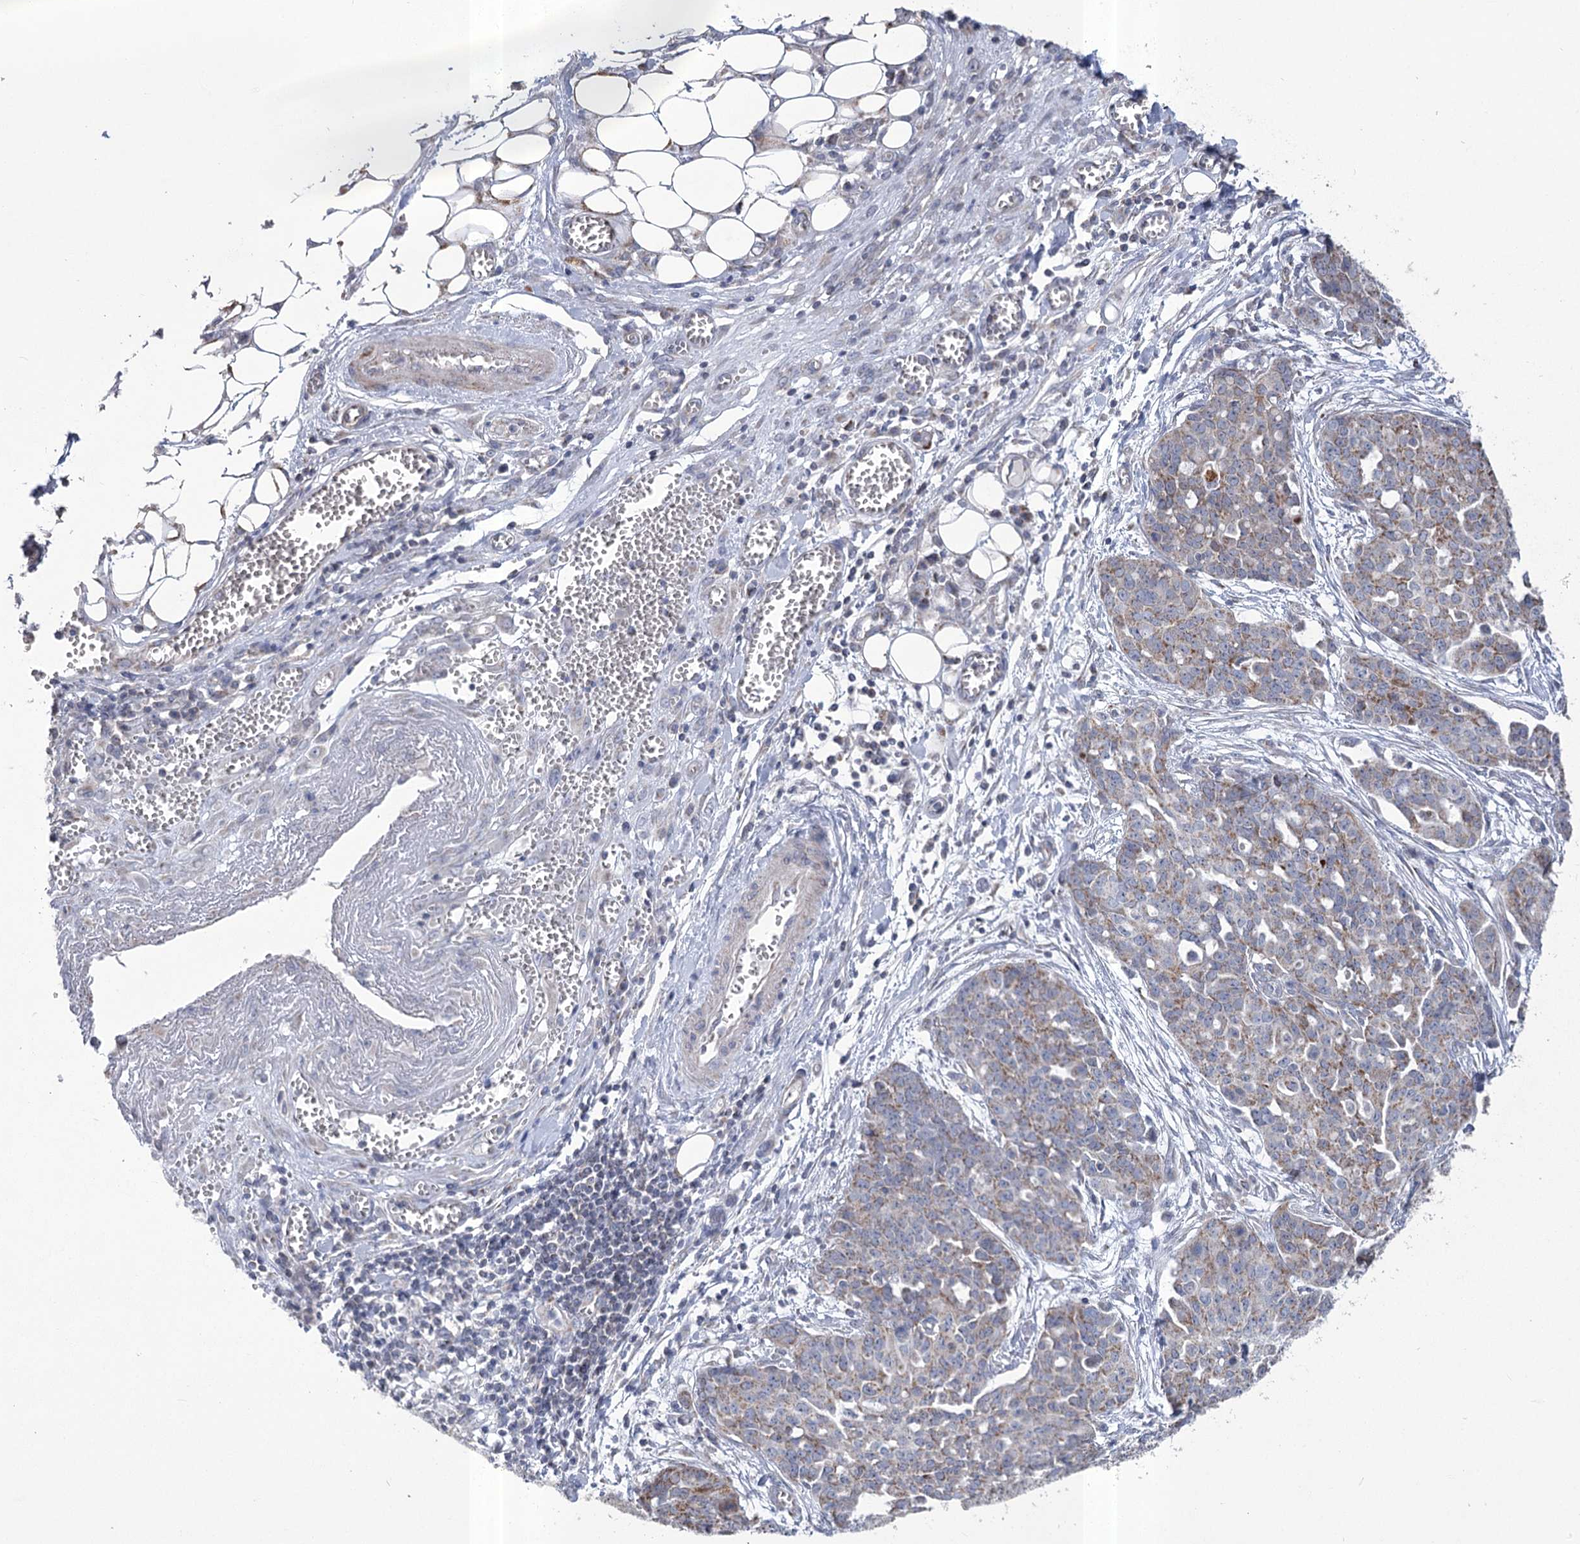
{"staining": {"intensity": "weak", "quantity": "25%-75%", "location": "cytoplasmic/membranous"}, "tissue": "ovarian cancer", "cell_type": "Tumor cells", "image_type": "cancer", "snomed": [{"axis": "morphology", "description": "Cystadenocarcinoma, serous, NOS"}, {"axis": "topography", "description": "Soft tissue"}, {"axis": "topography", "description": "Ovary"}], "caption": "Protein expression analysis of human ovarian cancer (serous cystadenocarcinoma) reveals weak cytoplasmic/membranous expression in about 25%-75% of tumor cells.", "gene": "PDHB", "patient": {"sex": "female", "age": 57}}